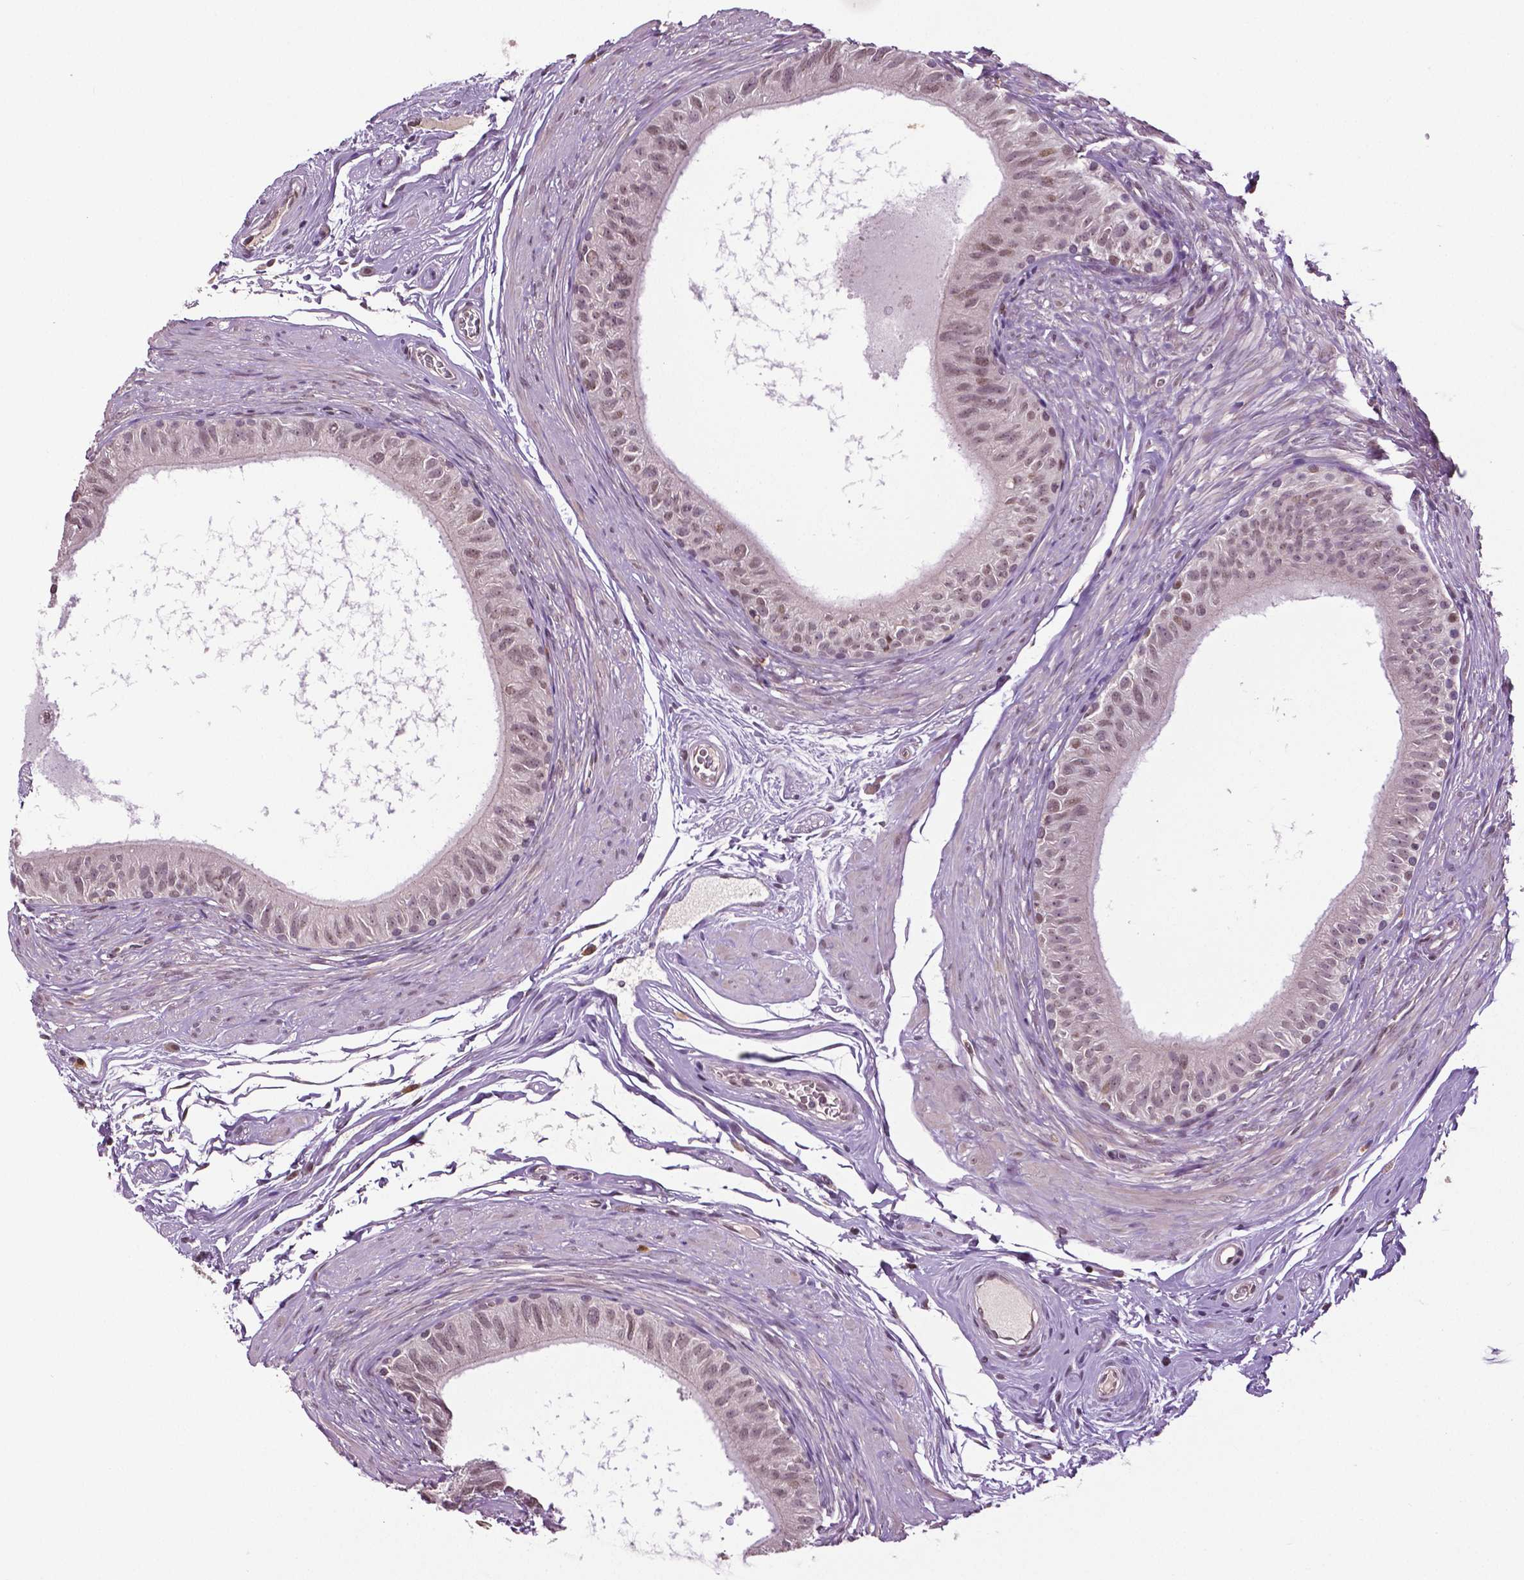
{"staining": {"intensity": "weak", "quantity": ">75%", "location": "nuclear"}, "tissue": "epididymis", "cell_type": "Glandular cells", "image_type": "normal", "snomed": [{"axis": "morphology", "description": "Normal tissue, NOS"}, {"axis": "topography", "description": "Epididymis"}], "caption": "A brown stain highlights weak nuclear positivity of a protein in glandular cells of unremarkable human epididymis.", "gene": "DLX5", "patient": {"sex": "male", "age": 36}}